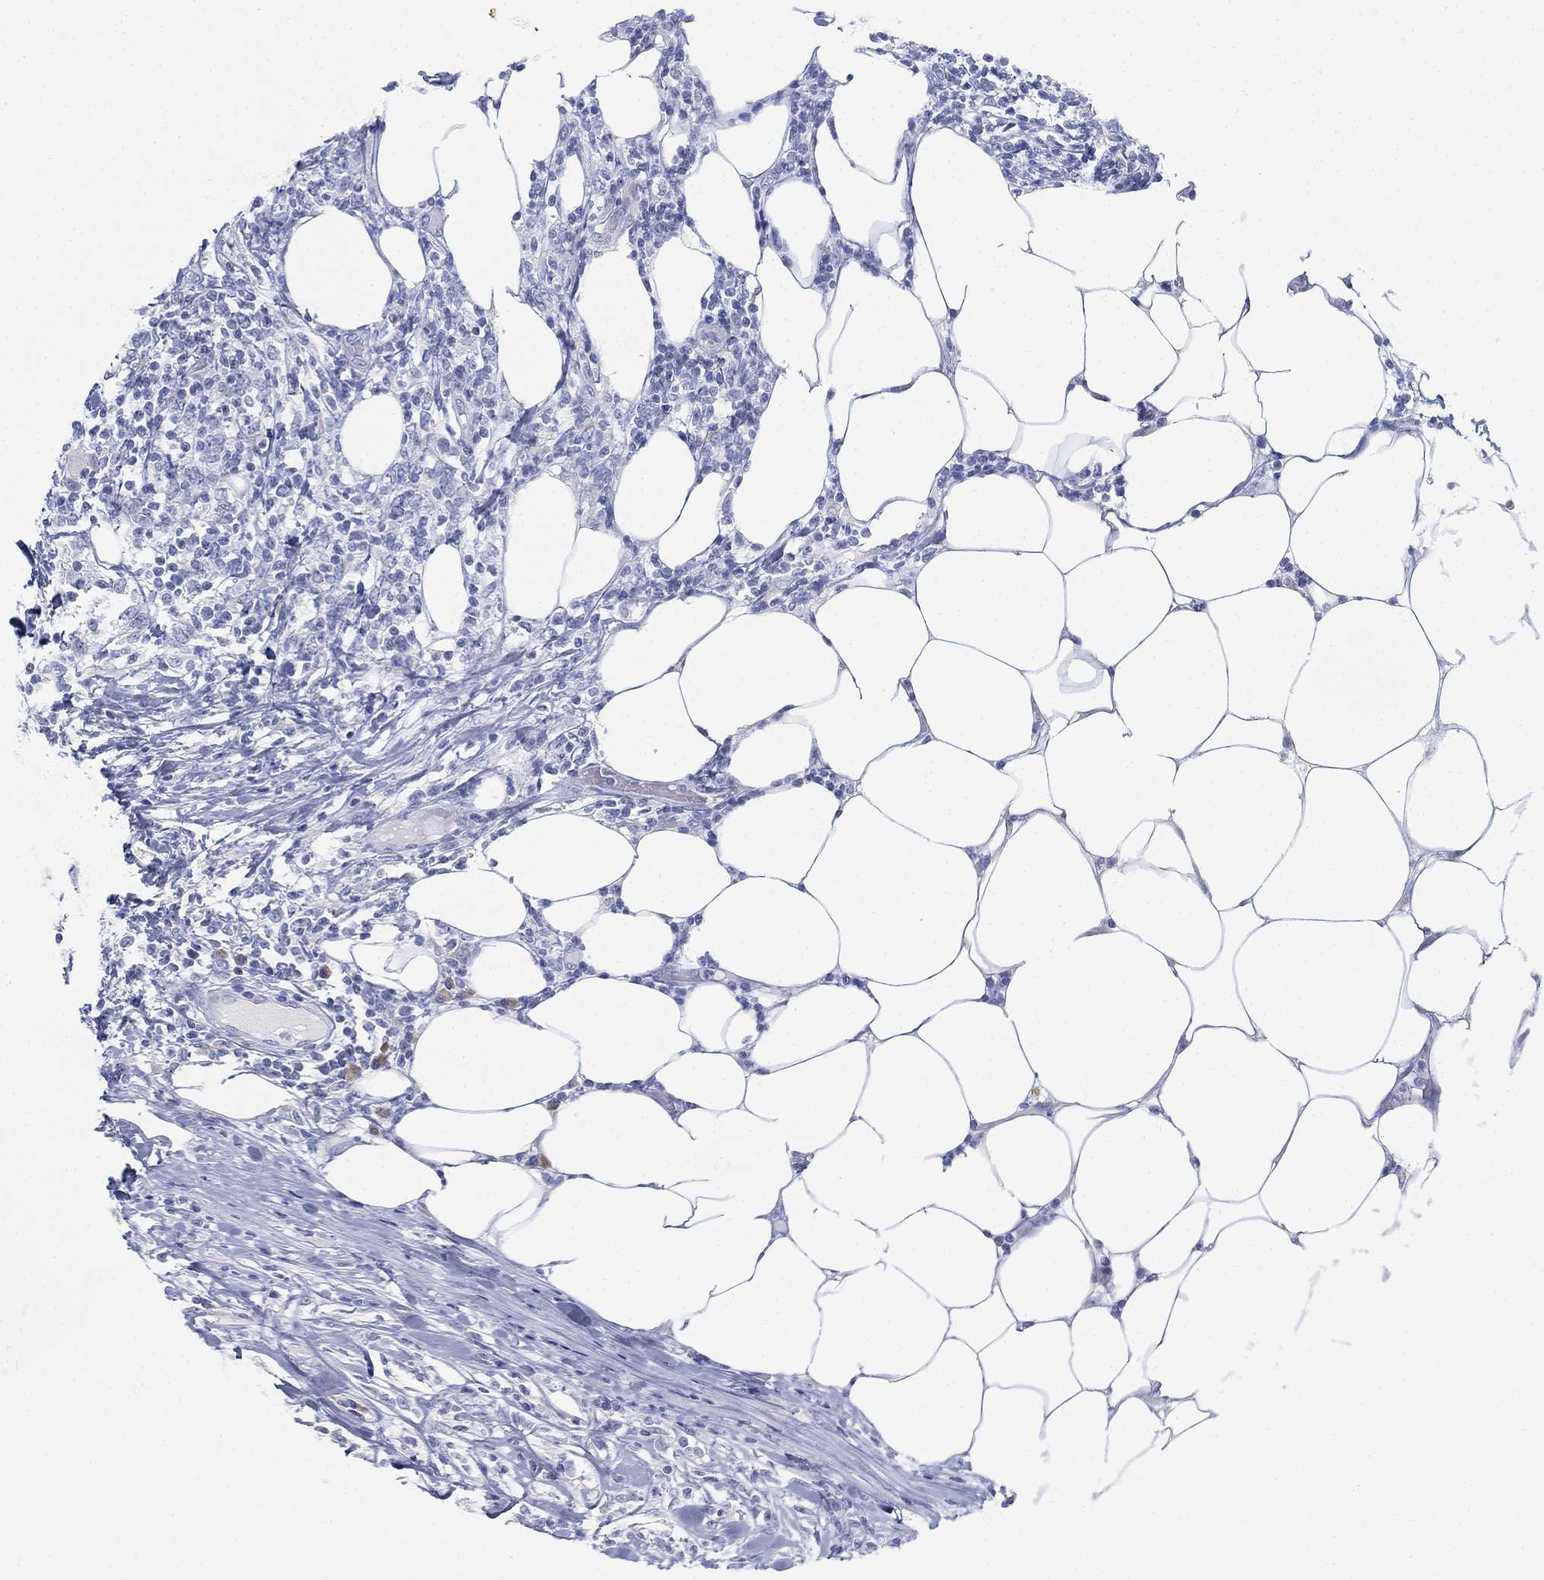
{"staining": {"intensity": "negative", "quantity": "none", "location": "none"}, "tissue": "lymphoma", "cell_type": "Tumor cells", "image_type": "cancer", "snomed": [{"axis": "morphology", "description": "Malignant lymphoma, non-Hodgkin's type, High grade"}, {"axis": "topography", "description": "Lymph node"}], "caption": "Immunohistochemical staining of human high-grade malignant lymphoma, non-Hodgkin's type shows no significant staining in tumor cells.", "gene": "GCNA", "patient": {"sex": "female", "age": 84}}